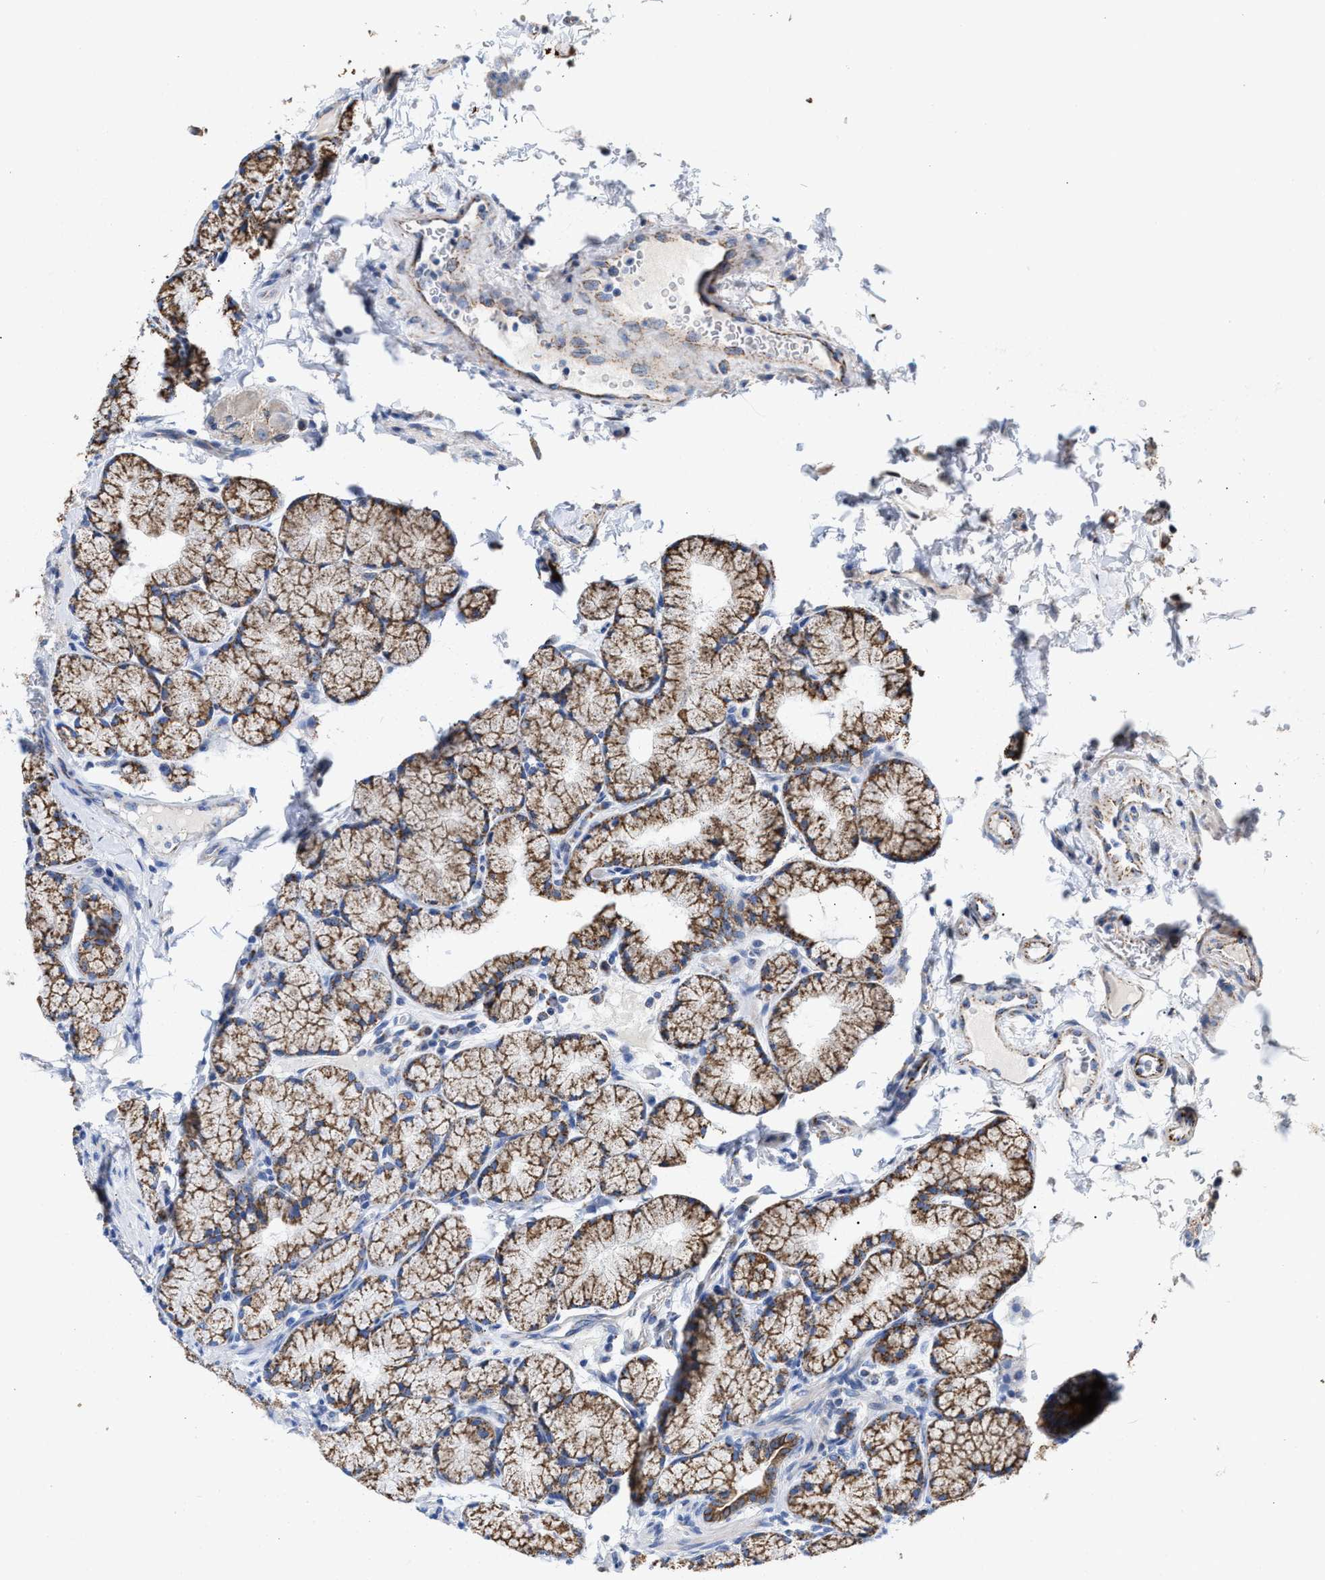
{"staining": {"intensity": "strong", "quantity": "25%-75%", "location": "cytoplasmic/membranous"}, "tissue": "duodenum", "cell_type": "Glandular cells", "image_type": "normal", "snomed": [{"axis": "morphology", "description": "Normal tissue, NOS"}, {"axis": "topography", "description": "Duodenum"}], "caption": "Immunohistochemical staining of unremarkable human duodenum exhibits strong cytoplasmic/membranous protein staining in approximately 25%-75% of glandular cells.", "gene": "JAG1", "patient": {"sex": "male", "age": 50}}